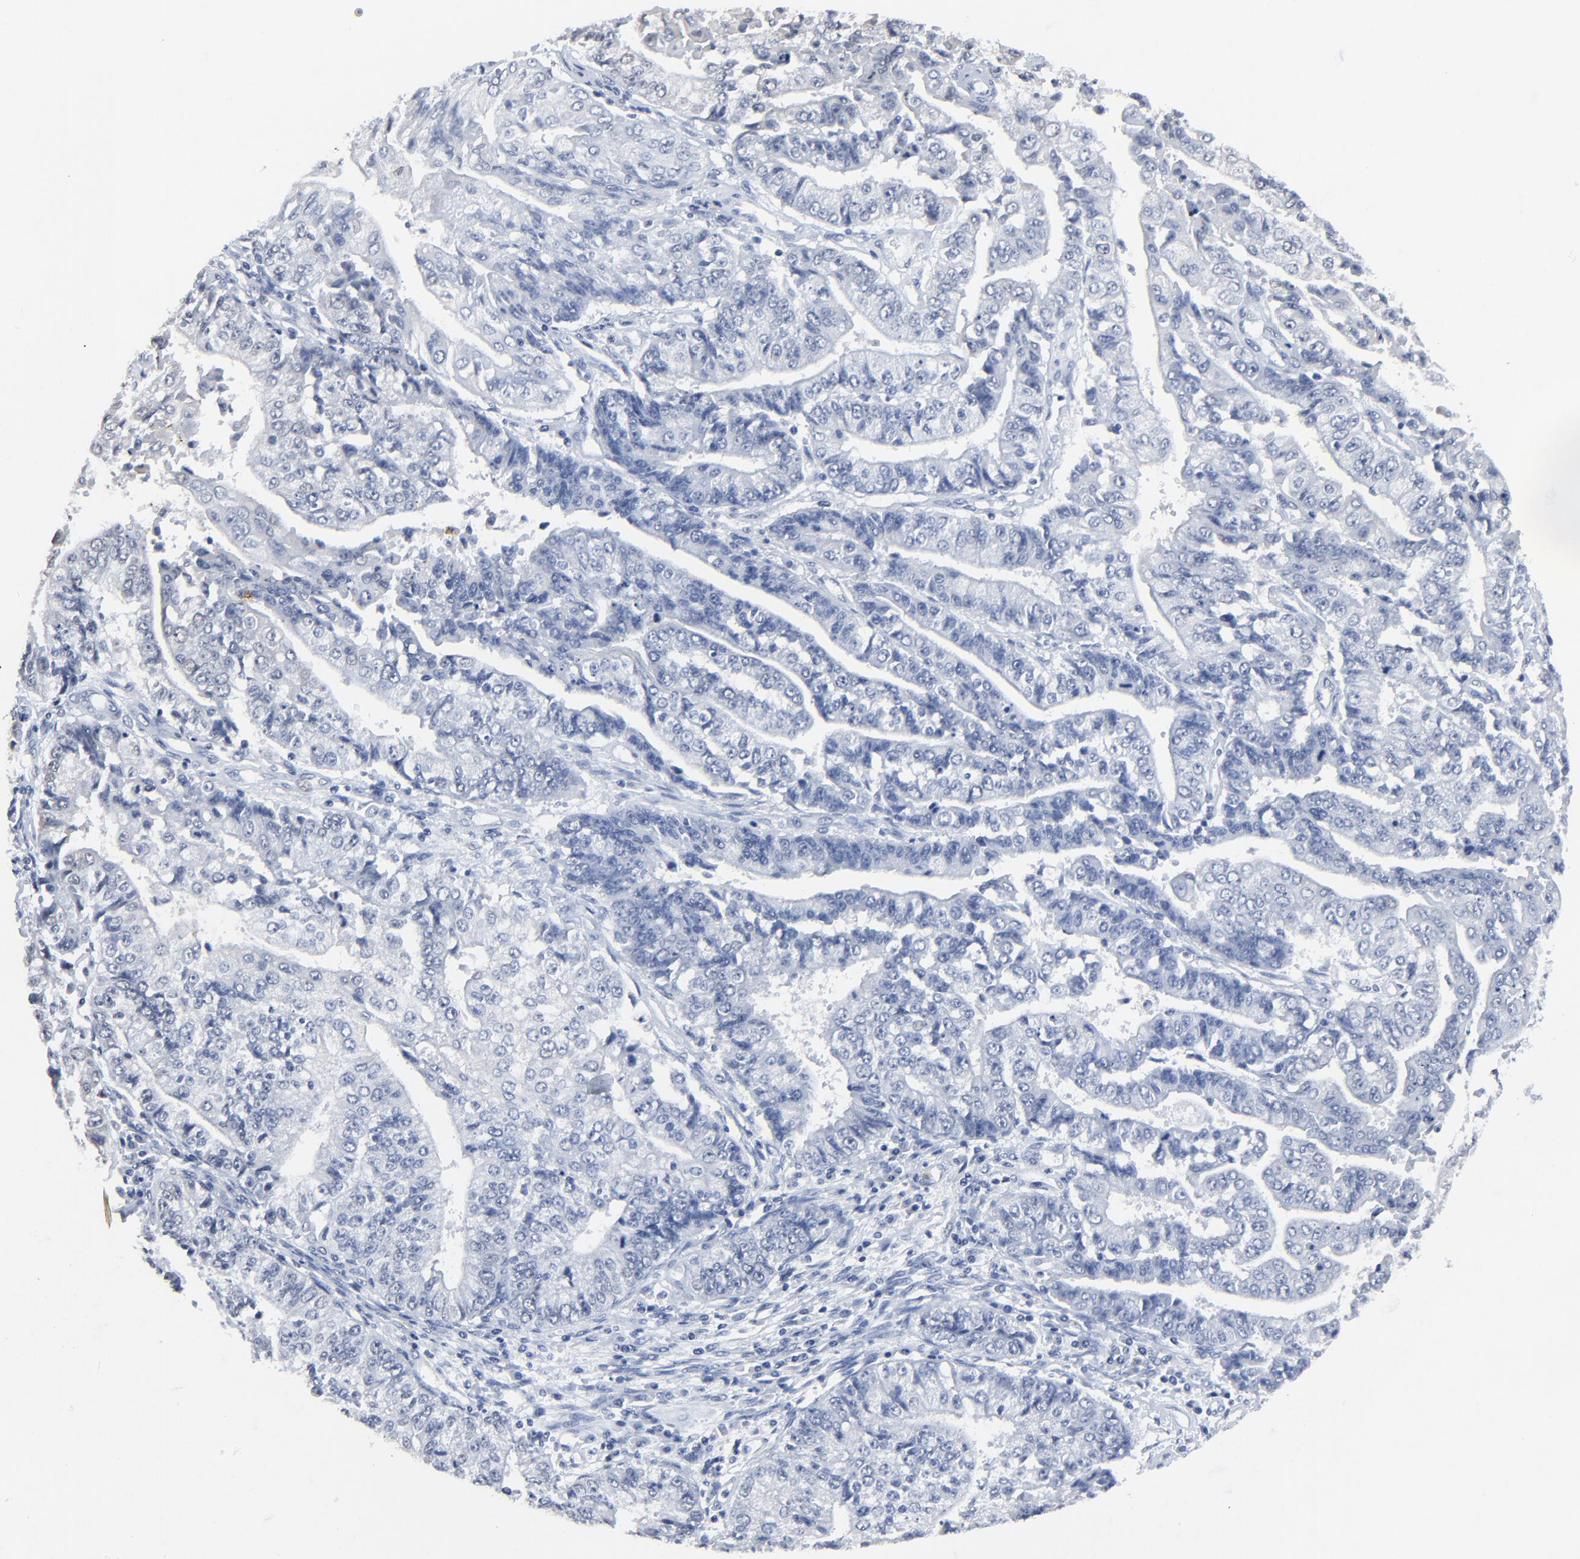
{"staining": {"intensity": "negative", "quantity": "none", "location": "none"}, "tissue": "endometrial cancer", "cell_type": "Tumor cells", "image_type": "cancer", "snomed": [{"axis": "morphology", "description": "Adenocarcinoma, NOS"}, {"axis": "topography", "description": "Endometrium"}], "caption": "A high-resolution micrograph shows IHC staining of adenocarcinoma (endometrial), which reveals no significant positivity in tumor cells. (DAB (3,3'-diaminobenzidine) immunohistochemistry (IHC) visualized using brightfield microscopy, high magnification).", "gene": "BIRC3", "patient": {"sex": "female", "age": 75}}